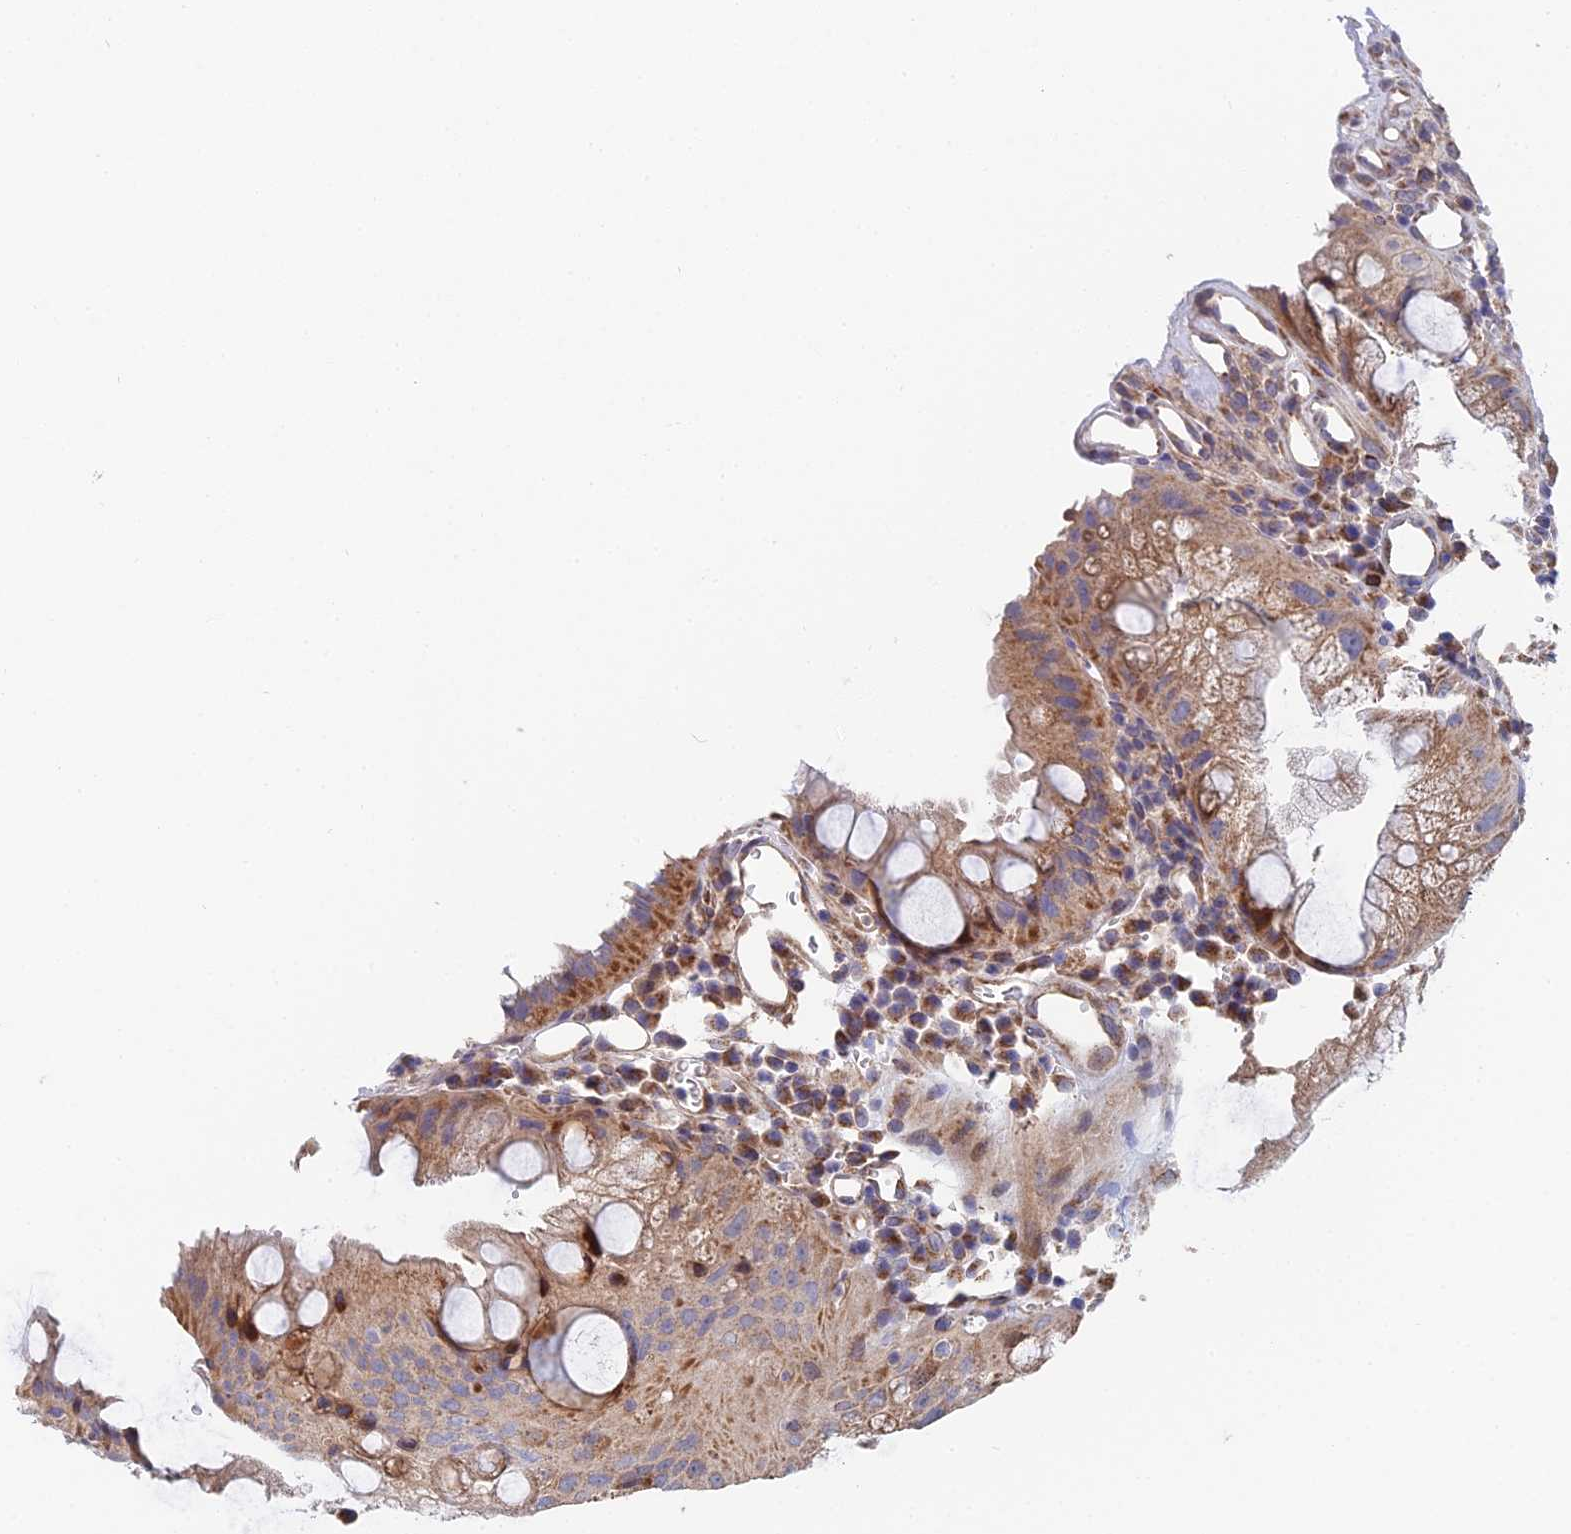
{"staining": {"intensity": "moderate", "quantity": ">75%", "location": "cytoplasmic/membranous"}, "tissue": "colorectal cancer", "cell_type": "Tumor cells", "image_type": "cancer", "snomed": [{"axis": "morphology", "description": "Adenocarcinoma, NOS"}, {"axis": "topography", "description": "Rectum"}], "caption": "Colorectal cancer stained for a protein demonstrates moderate cytoplasmic/membranous positivity in tumor cells. (DAB (3,3'-diaminobenzidine) IHC, brown staining for protein, blue staining for nuclei).", "gene": "ECSIT", "patient": {"sex": "male", "age": 63}}